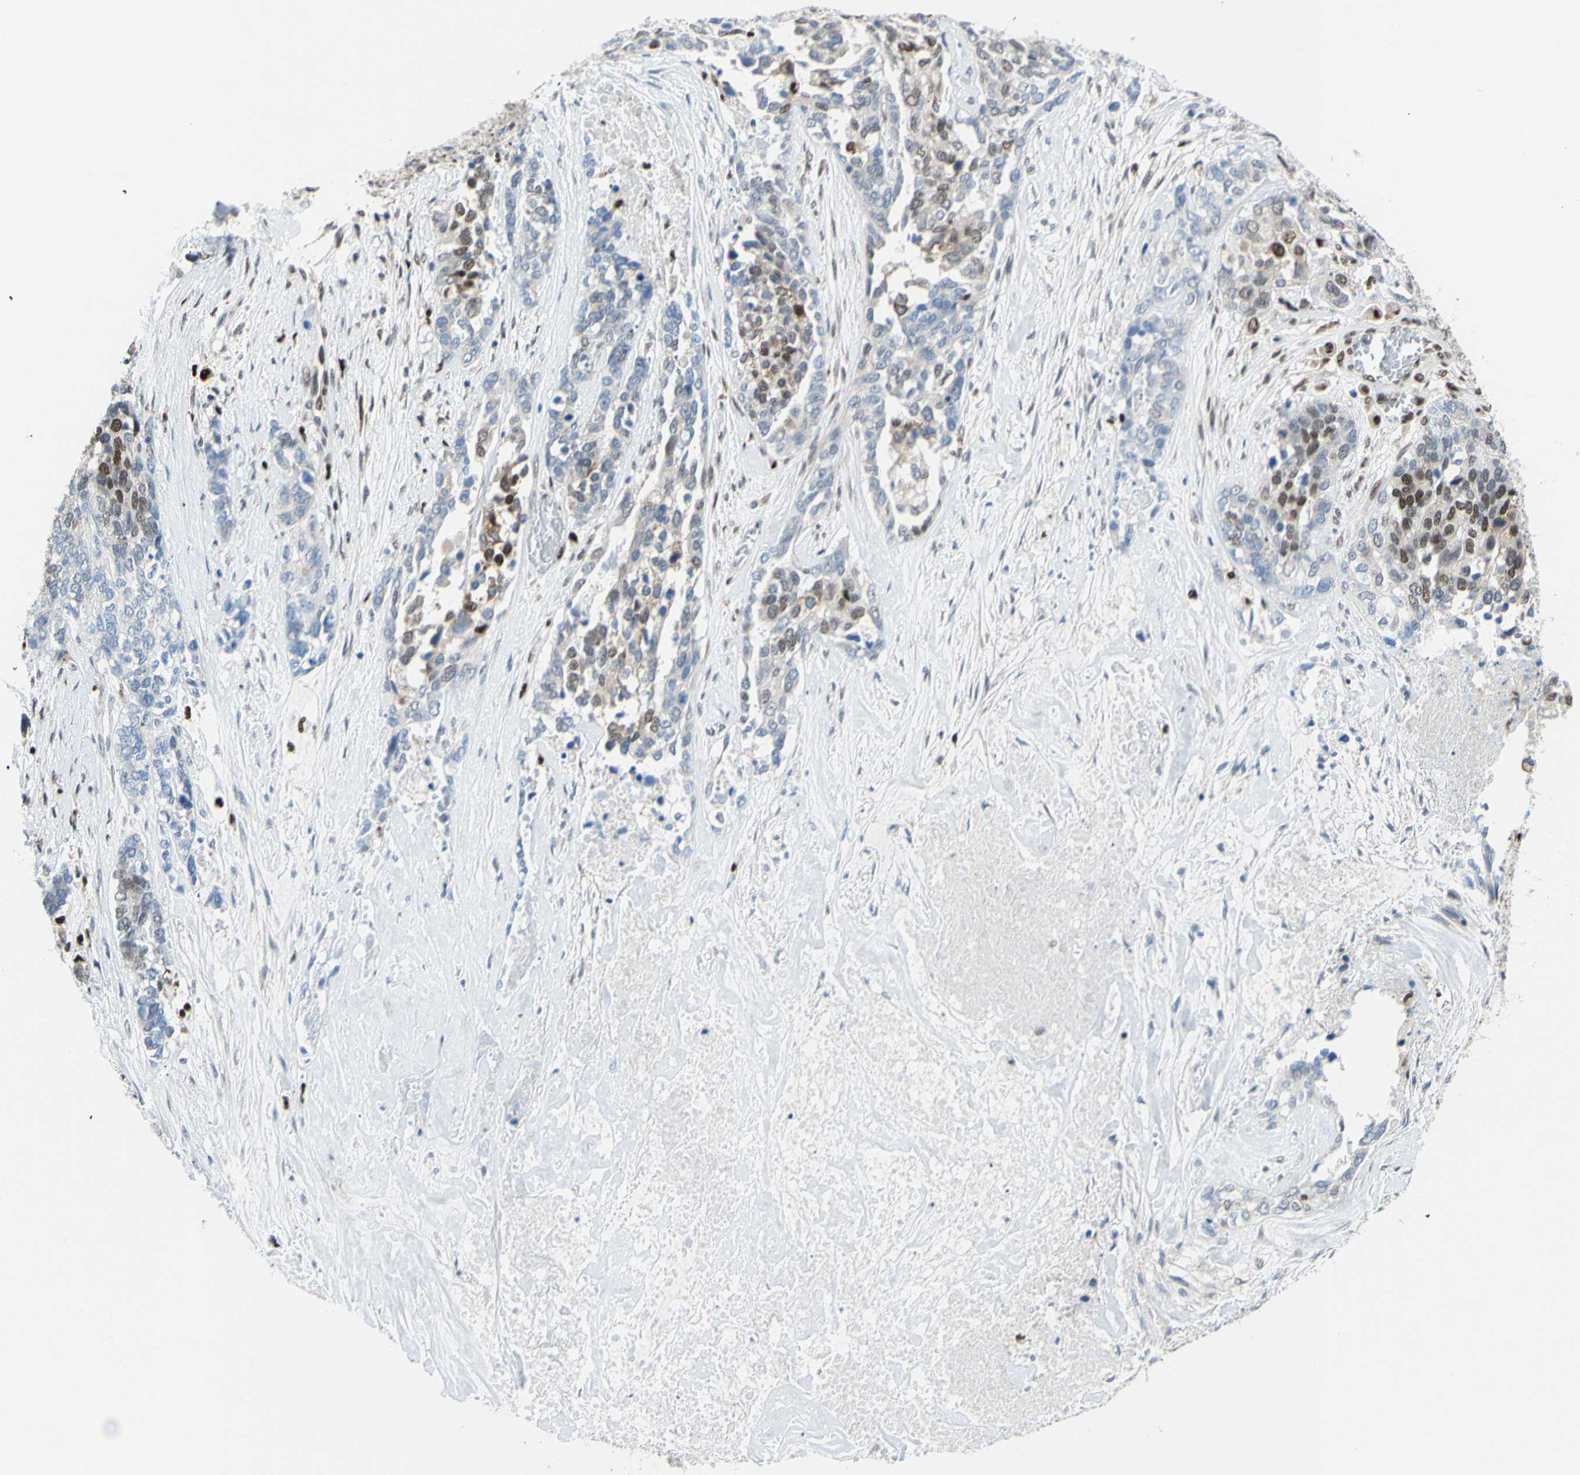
{"staining": {"intensity": "weak", "quantity": "25%-75%", "location": "nuclear"}, "tissue": "ovarian cancer", "cell_type": "Tumor cells", "image_type": "cancer", "snomed": [{"axis": "morphology", "description": "Cystadenocarcinoma, serous, NOS"}, {"axis": "topography", "description": "Ovary"}], "caption": "Human ovarian cancer stained with a protein marker demonstrates weak staining in tumor cells.", "gene": "EED", "patient": {"sex": "female", "age": 44}}